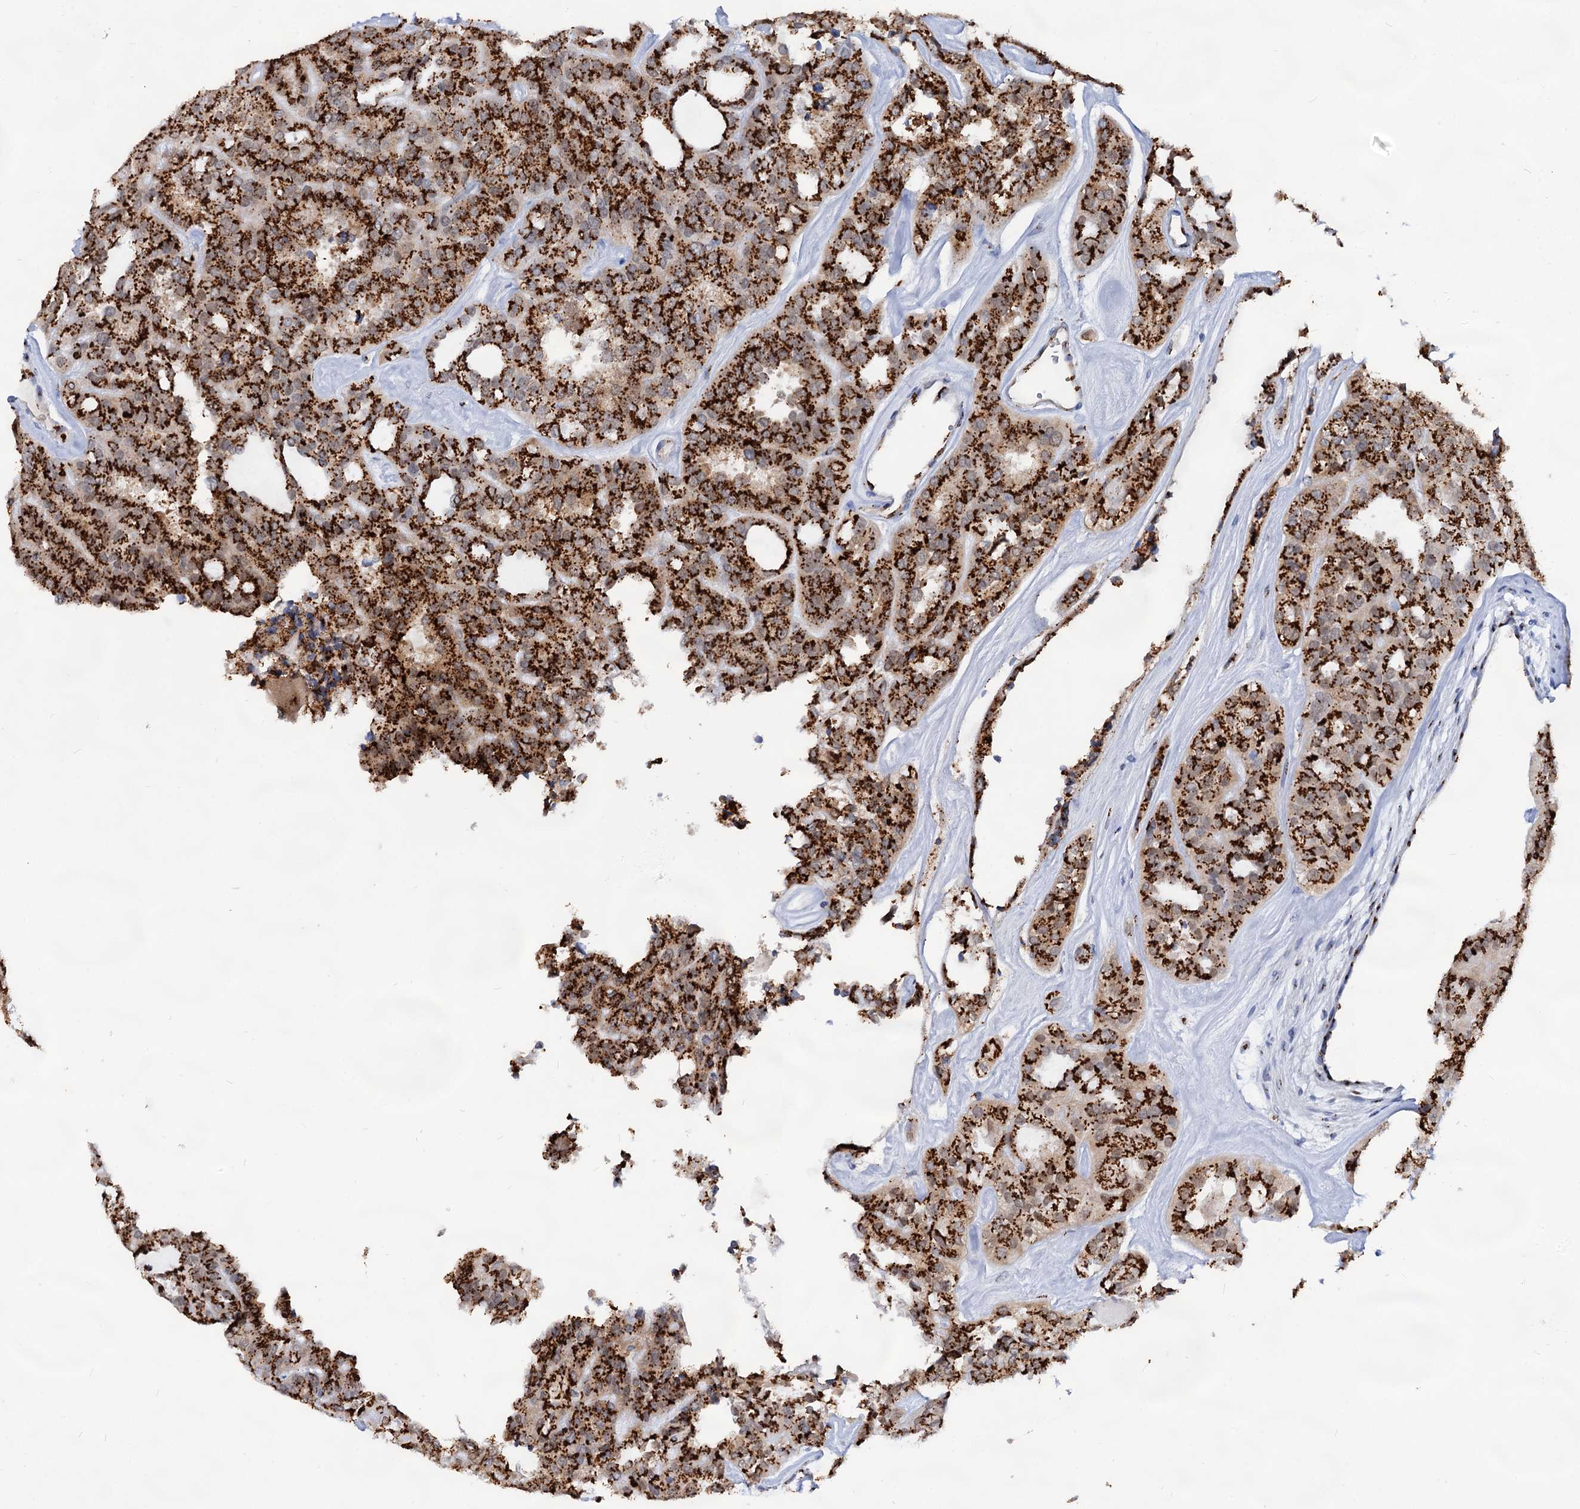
{"staining": {"intensity": "strong", "quantity": ">75%", "location": "cytoplasmic/membranous"}, "tissue": "thyroid cancer", "cell_type": "Tumor cells", "image_type": "cancer", "snomed": [{"axis": "morphology", "description": "Follicular adenoma carcinoma, NOS"}, {"axis": "topography", "description": "Thyroid gland"}], "caption": "About >75% of tumor cells in thyroid cancer show strong cytoplasmic/membranous protein expression as visualized by brown immunohistochemical staining.", "gene": "TM9SF3", "patient": {"sex": "male", "age": 75}}